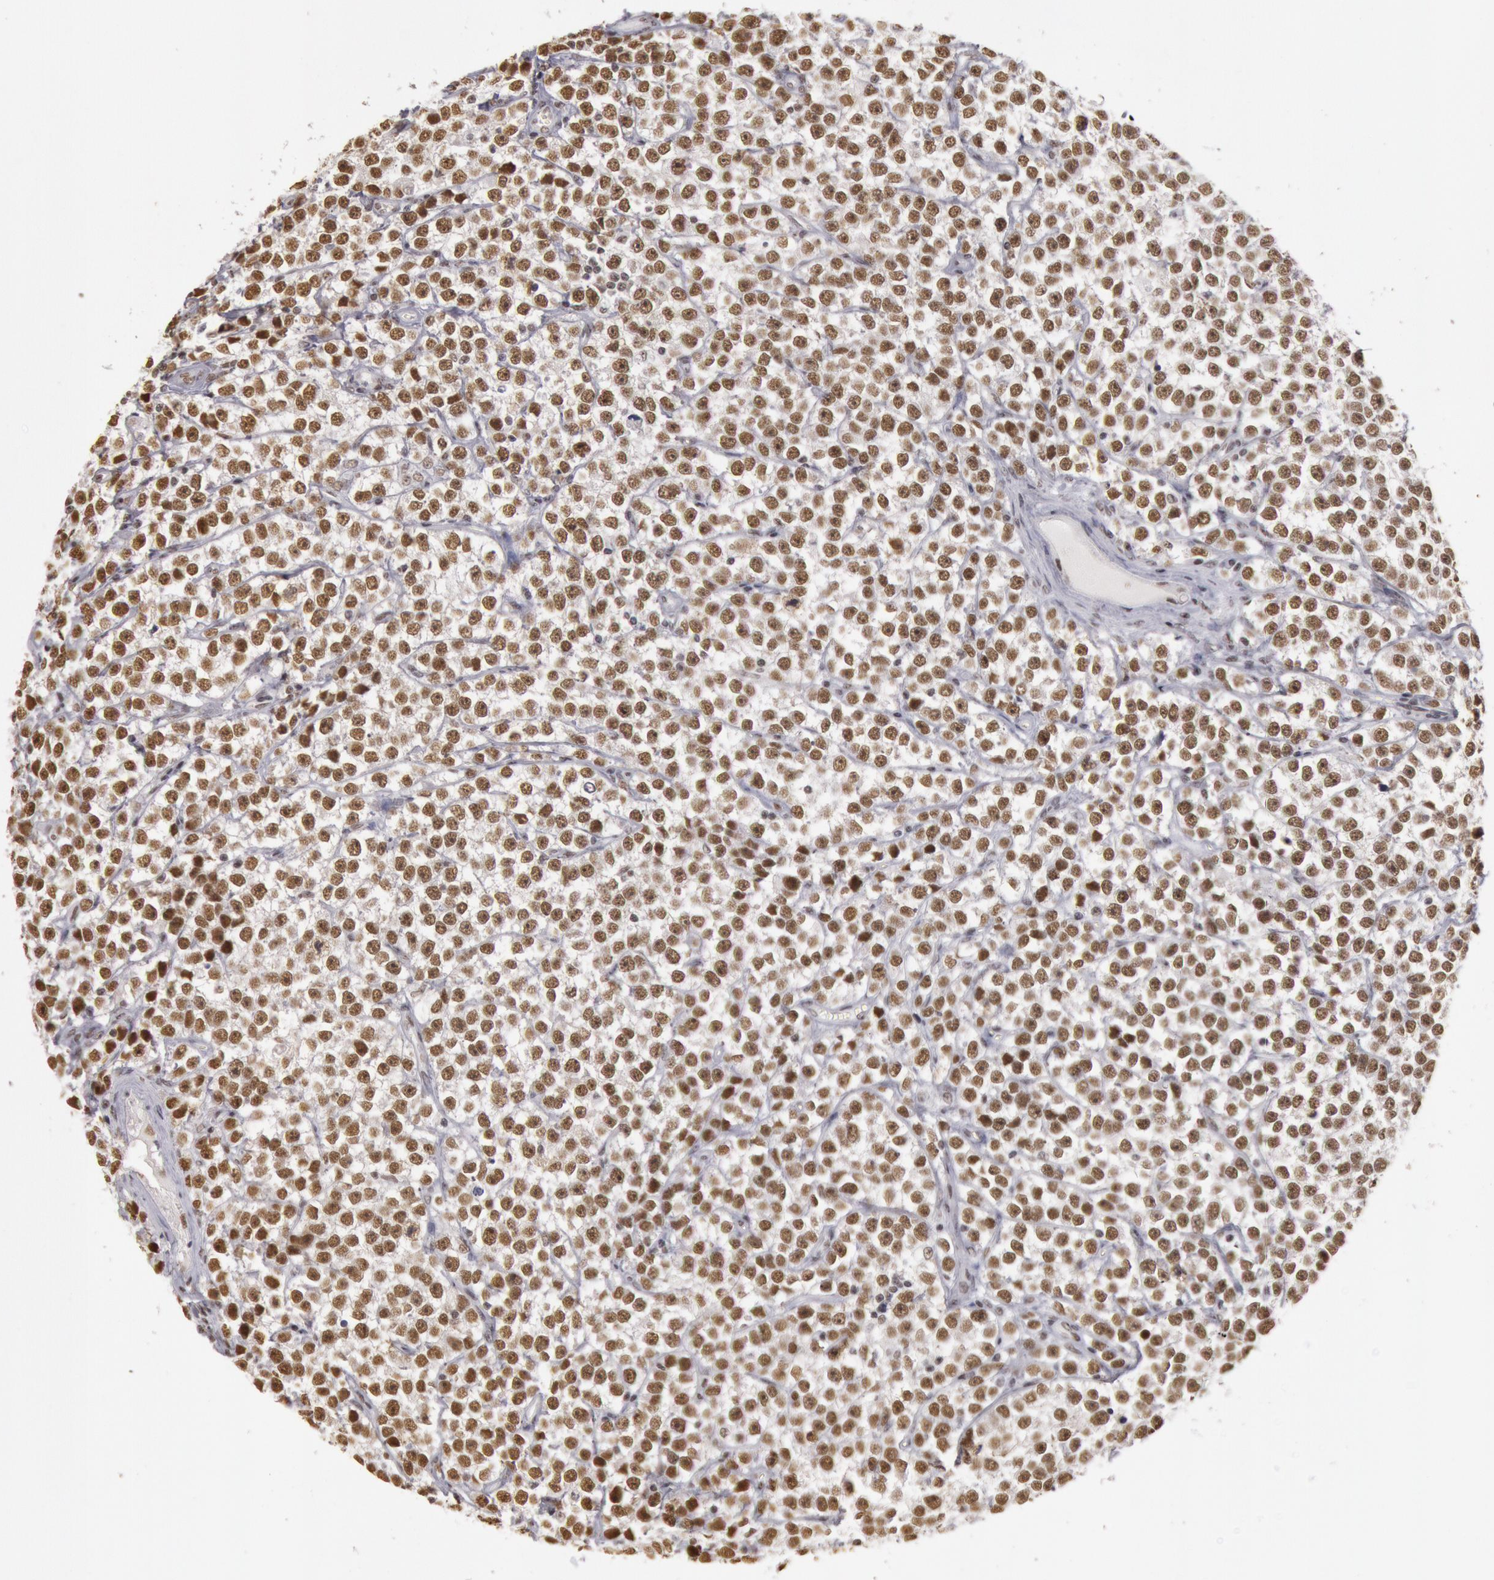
{"staining": {"intensity": "strong", "quantity": ">75%", "location": "nuclear"}, "tissue": "testis cancer", "cell_type": "Tumor cells", "image_type": "cancer", "snomed": [{"axis": "morphology", "description": "Seminoma, NOS"}, {"axis": "topography", "description": "Testis"}], "caption": "Brown immunohistochemical staining in human testis cancer exhibits strong nuclear staining in approximately >75% of tumor cells. Using DAB (brown) and hematoxylin (blue) stains, captured at high magnification using brightfield microscopy.", "gene": "ESS2", "patient": {"sex": "male", "age": 25}}